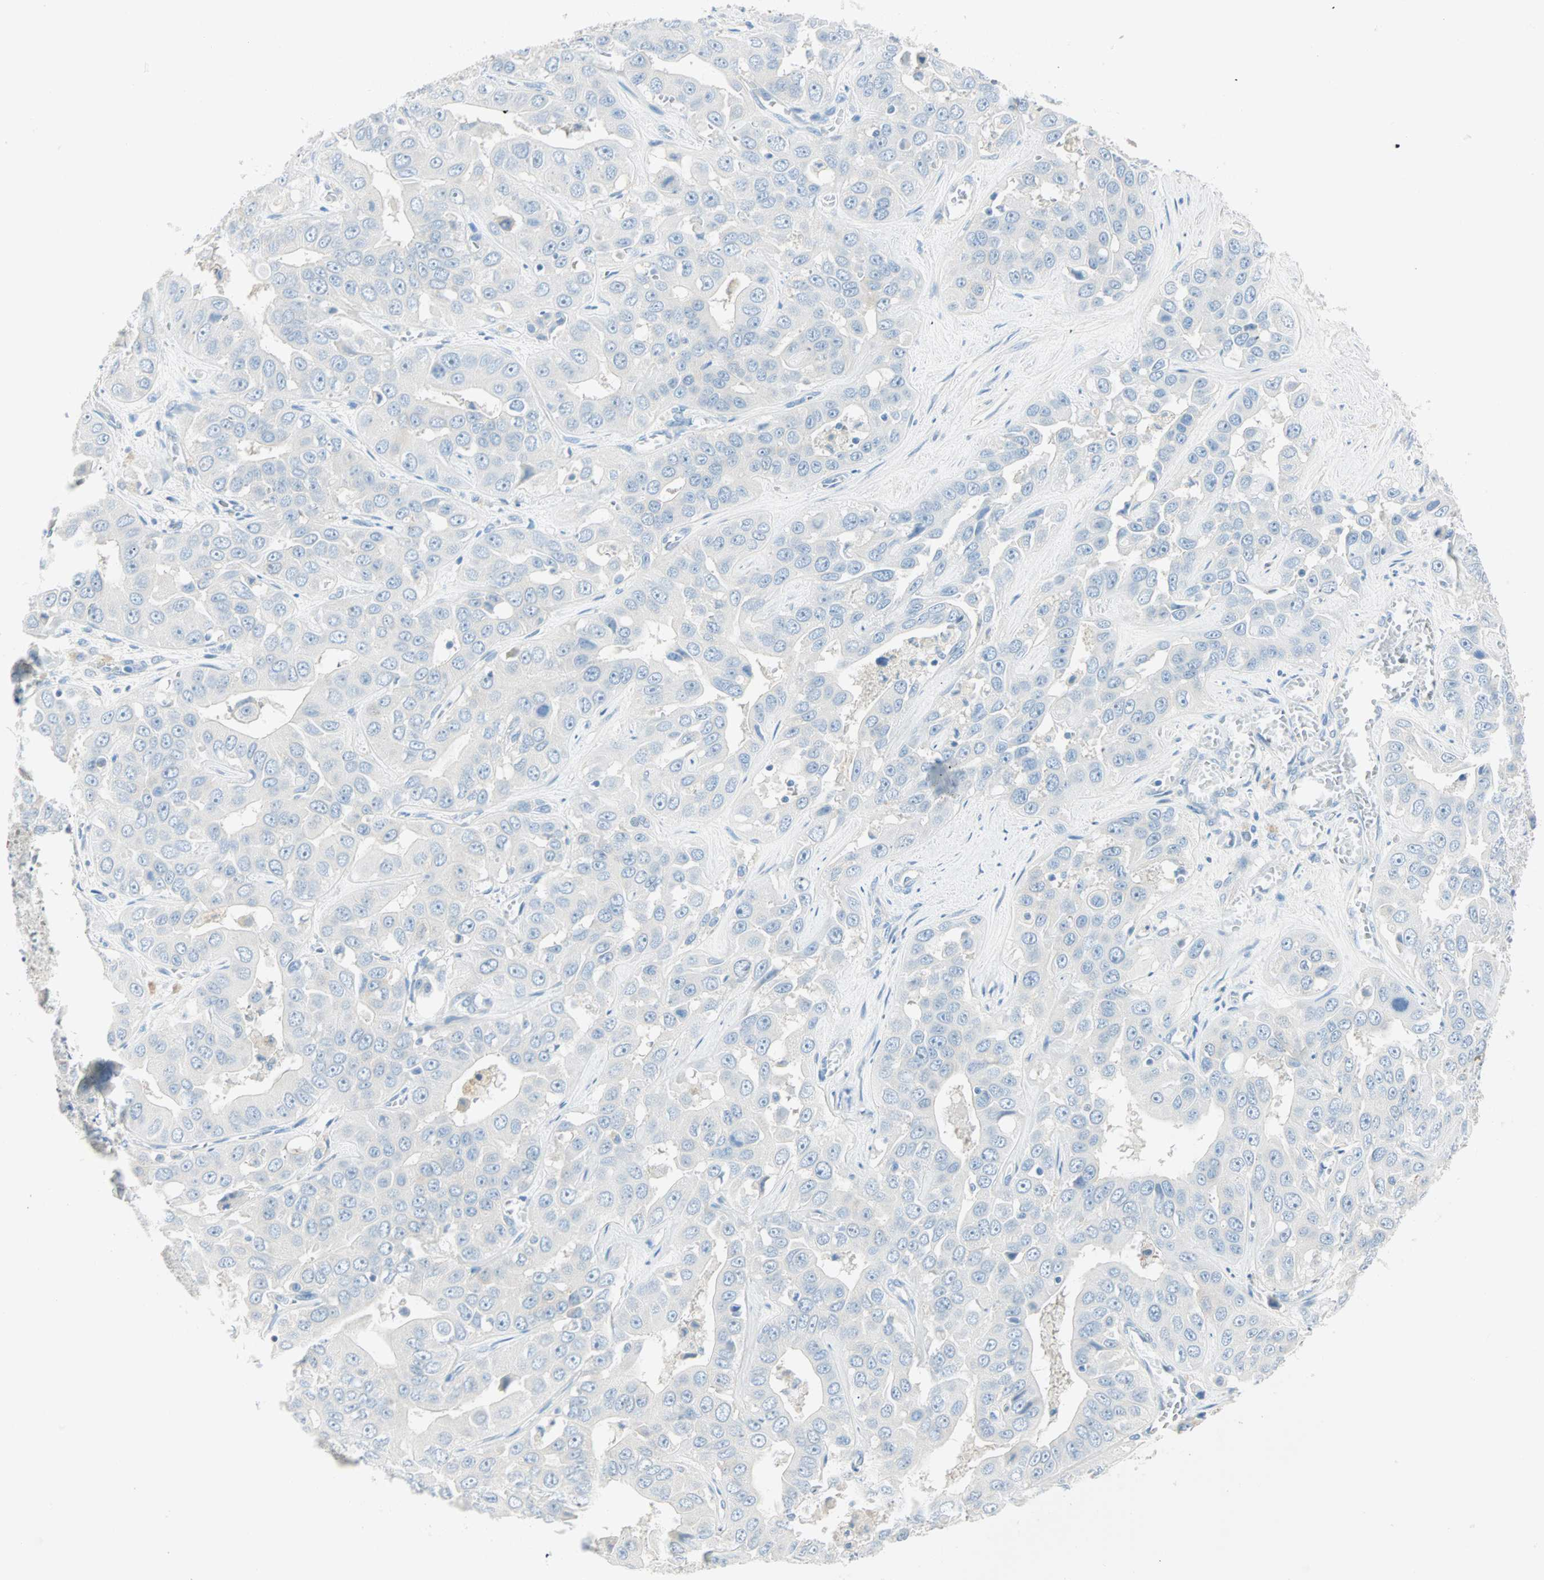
{"staining": {"intensity": "negative", "quantity": "none", "location": "none"}, "tissue": "liver cancer", "cell_type": "Tumor cells", "image_type": "cancer", "snomed": [{"axis": "morphology", "description": "Cholangiocarcinoma"}, {"axis": "topography", "description": "Liver"}], "caption": "The immunohistochemistry (IHC) micrograph has no significant positivity in tumor cells of liver cholangiocarcinoma tissue.", "gene": "ATF6", "patient": {"sex": "female", "age": 52}}